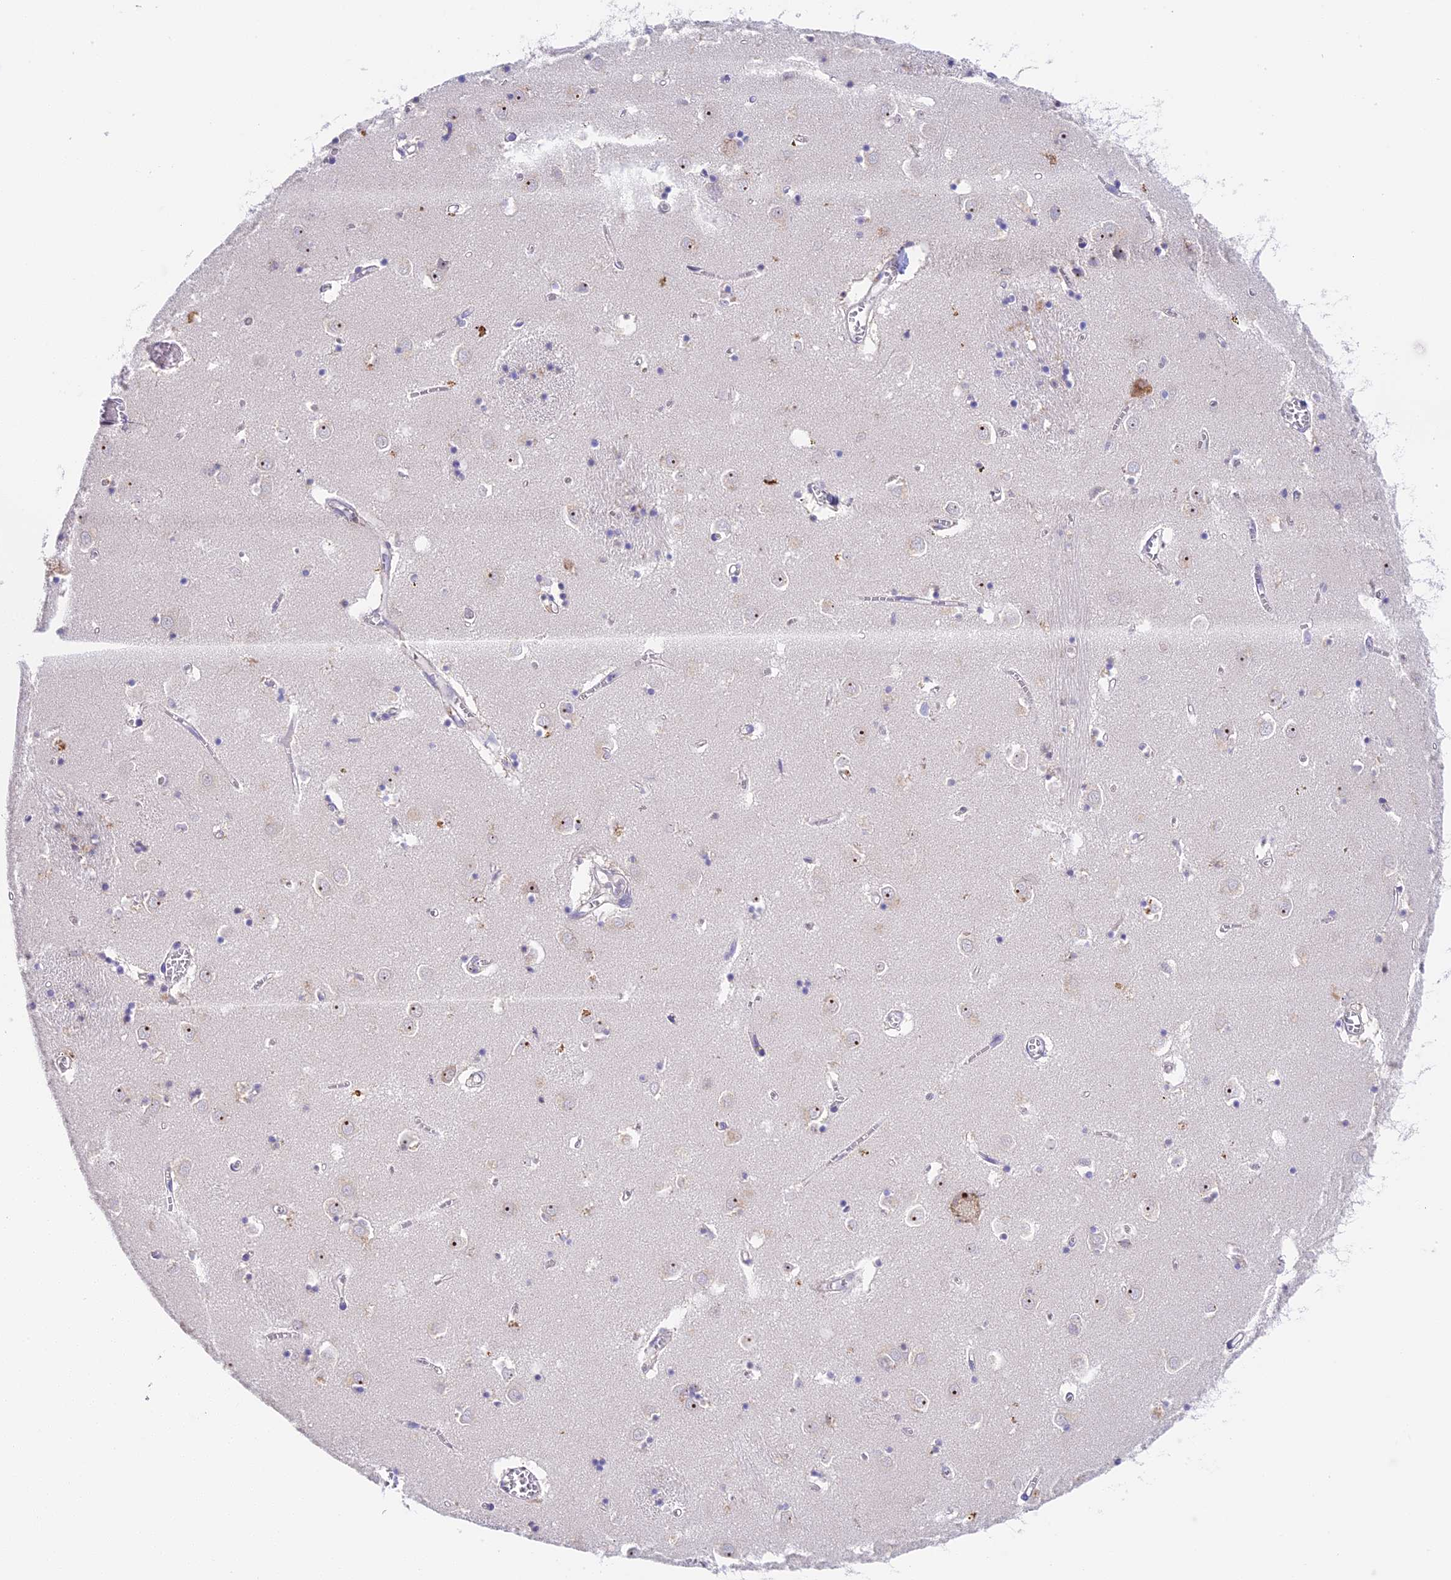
{"staining": {"intensity": "weak", "quantity": "25%-75%", "location": "nuclear"}, "tissue": "caudate", "cell_type": "Glial cells", "image_type": "normal", "snomed": [{"axis": "morphology", "description": "Normal tissue, NOS"}, {"axis": "topography", "description": "Lateral ventricle wall"}], "caption": "High-power microscopy captured an immunohistochemistry histopathology image of normal caudate, revealing weak nuclear staining in about 25%-75% of glial cells. Immunohistochemistry stains the protein in brown and the nuclei are stained blue.", "gene": "RAD51", "patient": {"sex": "male", "age": 70}}